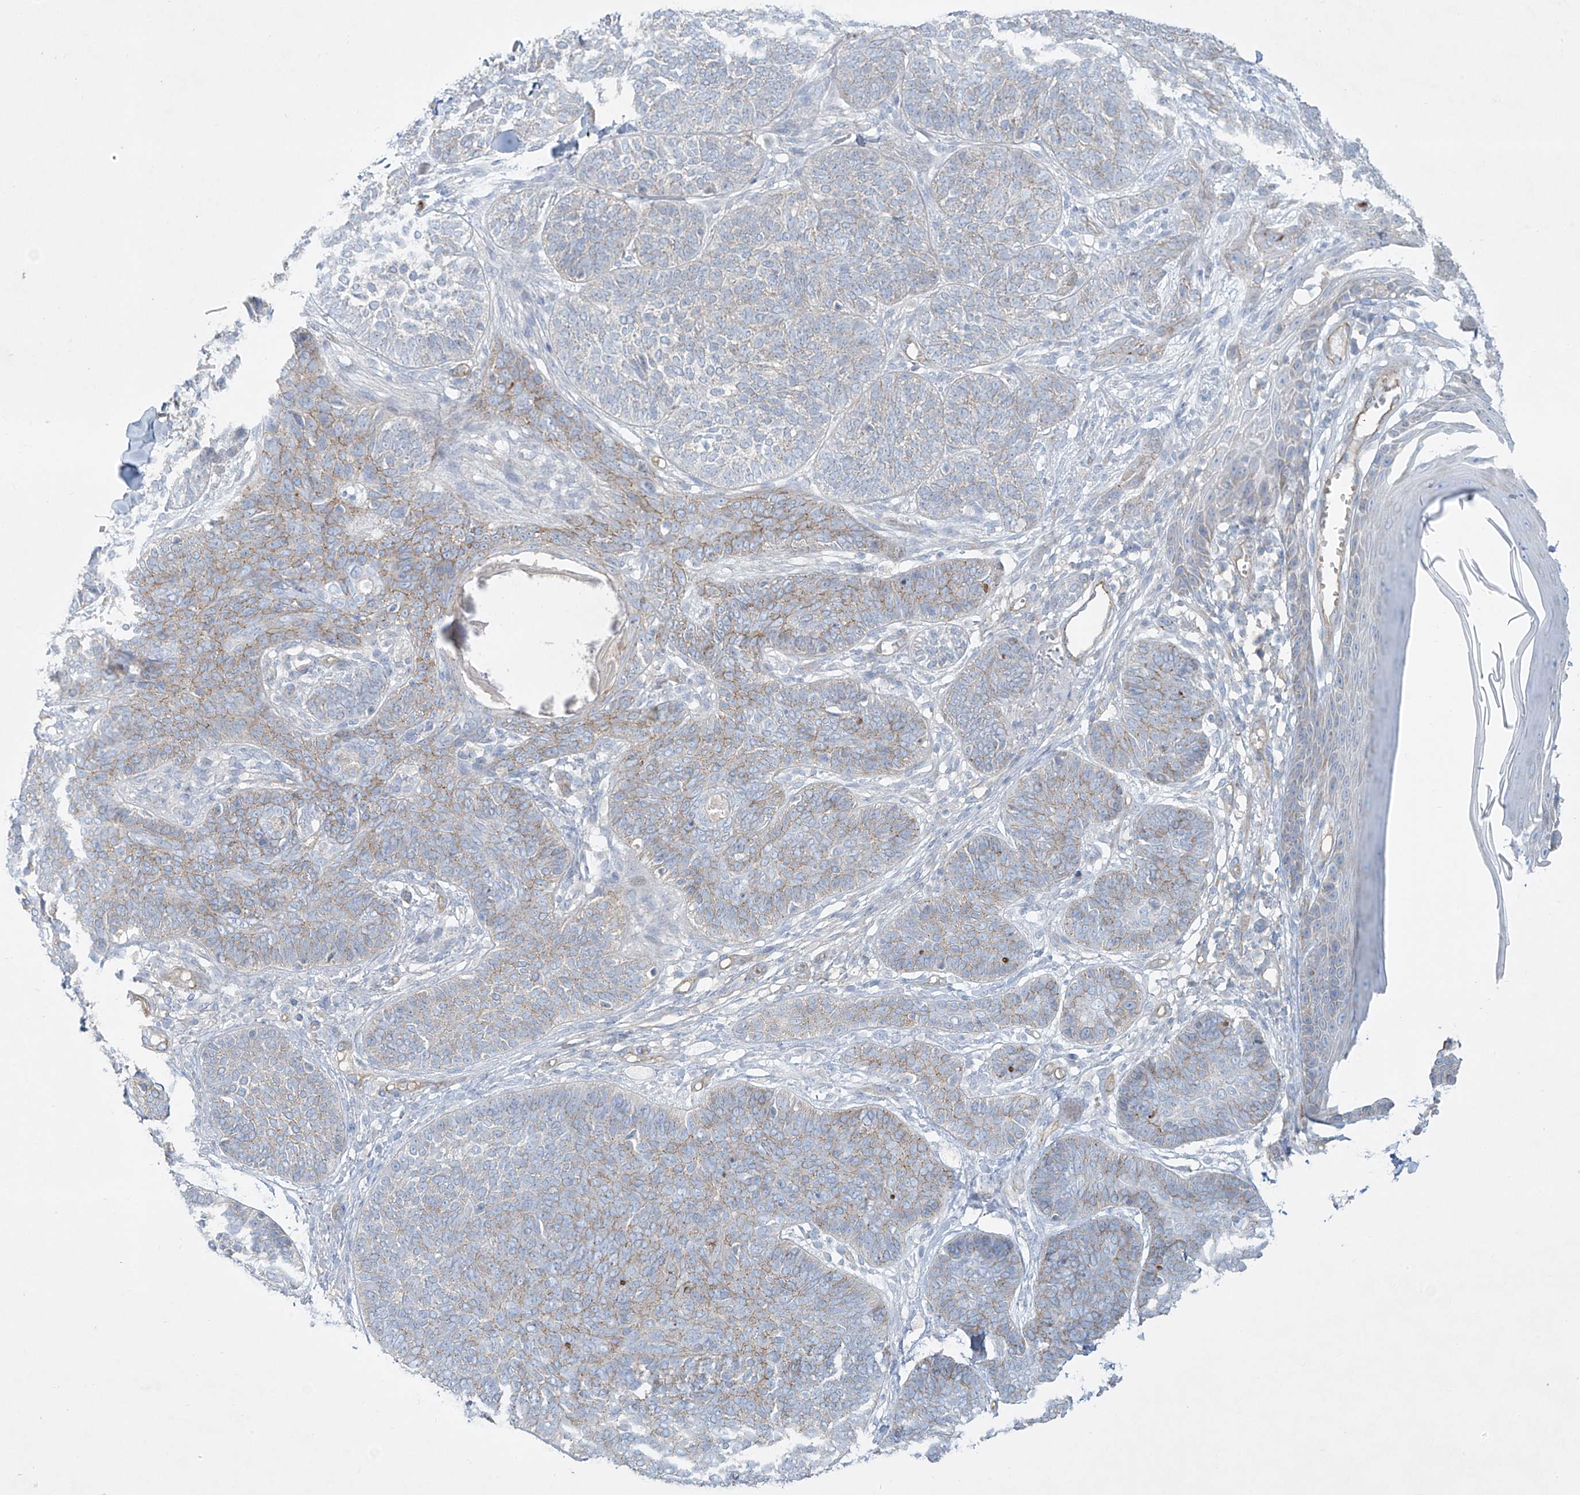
{"staining": {"intensity": "weak", "quantity": "25%-75%", "location": "cytoplasmic/membranous"}, "tissue": "skin cancer", "cell_type": "Tumor cells", "image_type": "cancer", "snomed": [{"axis": "morphology", "description": "Basal cell carcinoma"}, {"axis": "topography", "description": "Skin"}], "caption": "A photomicrograph of human skin cancer (basal cell carcinoma) stained for a protein demonstrates weak cytoplasmic/membranous brown staining in tumor cells.", "gene": "VAMP5", "patient": {"sex": "male", "age": 85}}